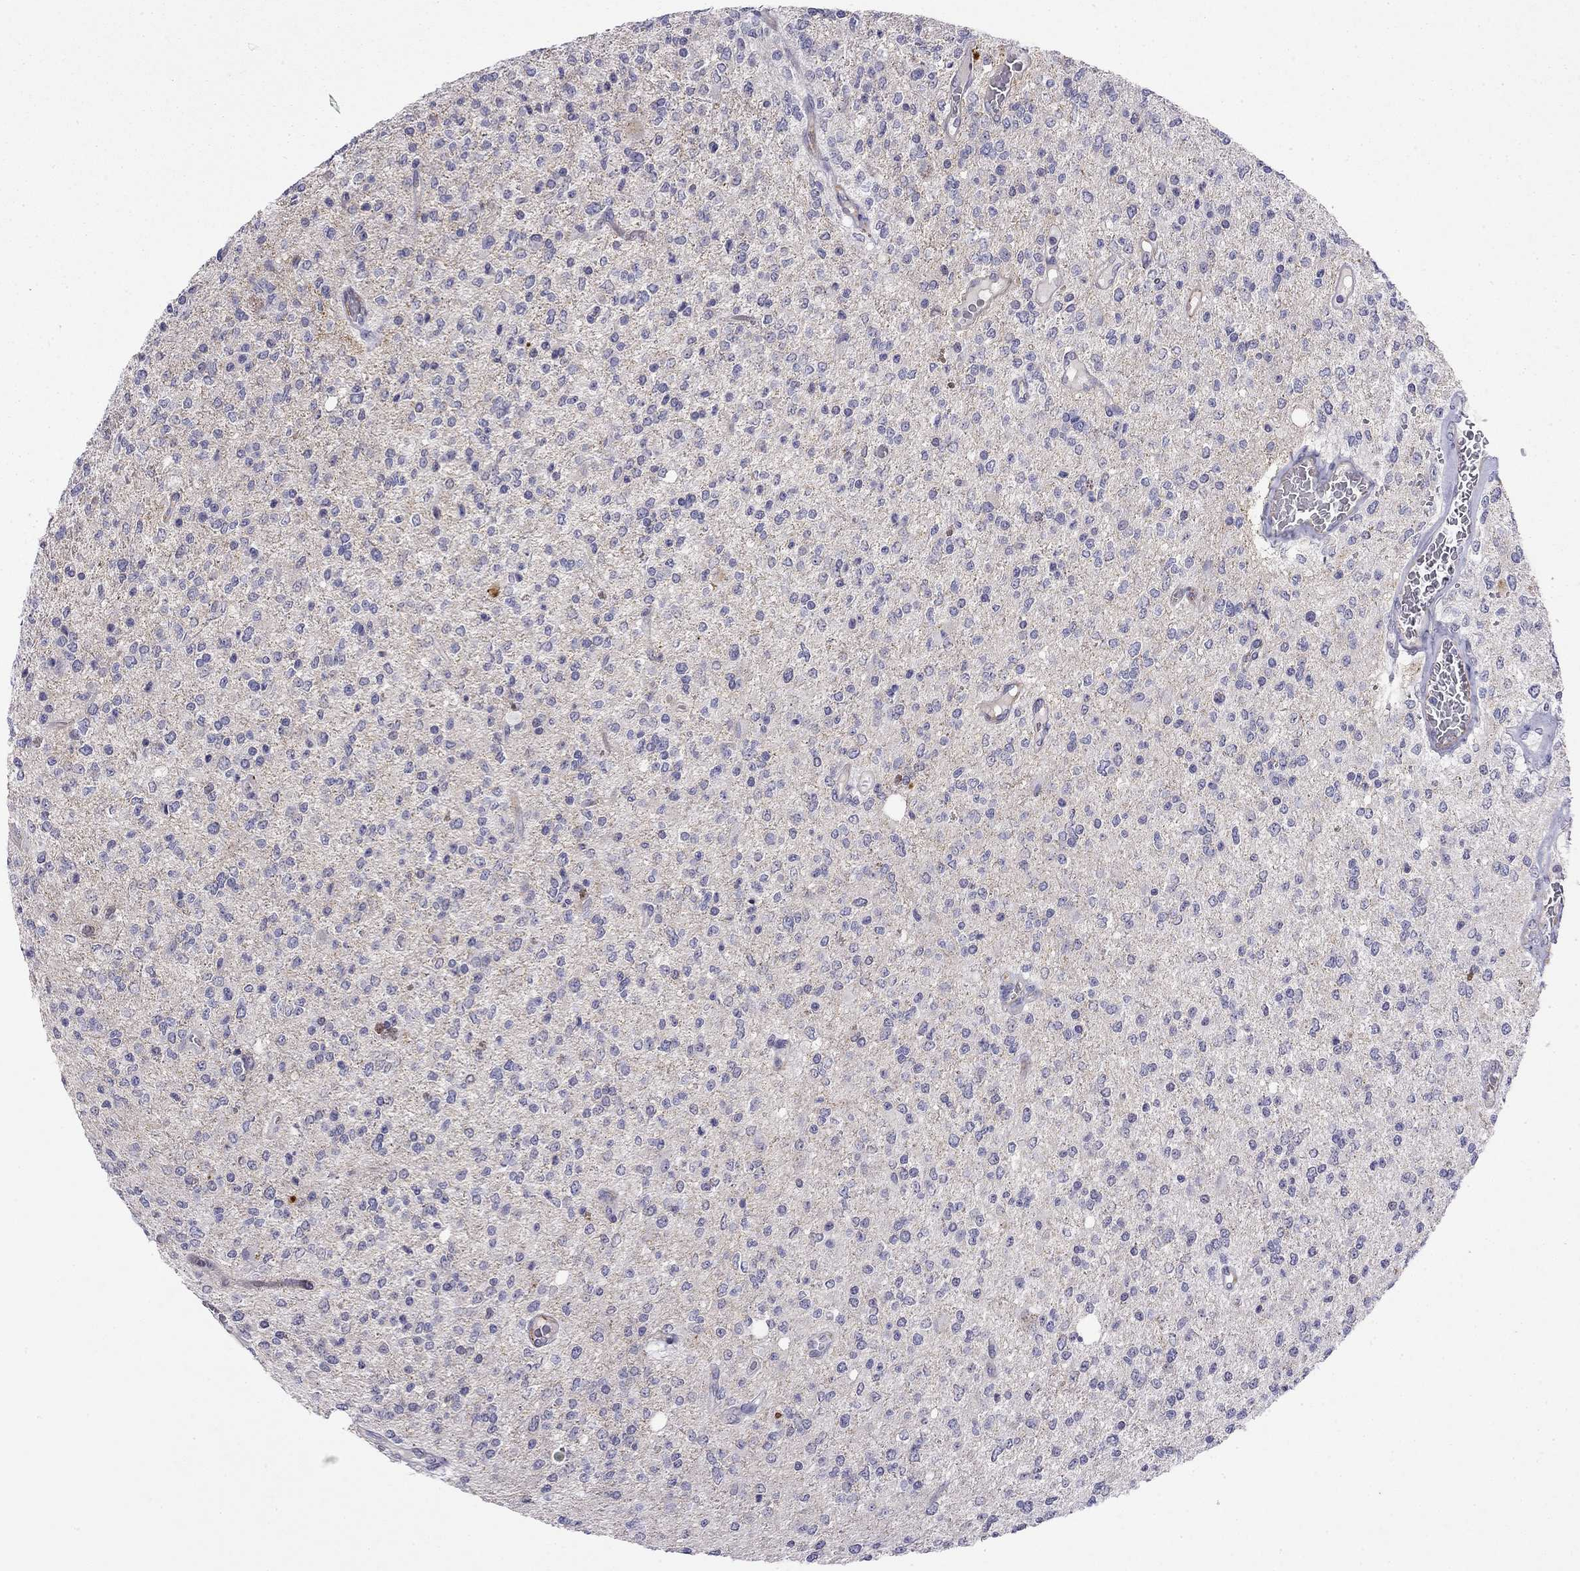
{"staining": {"intensity": "negative", "quantity": "none", "location": "none"}, "tissue": "glioma", "cell_type": "Tumor cells", "image_type": "cancer", "snomed": [{"axis": "morphology", "description": "Glioma, malignant, Low grade"}, {"axis": "topography", "description": "Brain"}], "caption": "Immunohistochemistry (IHC) image of neoplastic tissue: human glioma stained with DAB (3,3'-diaminobenzidine) exhibits no significant protein expression in tumor cells.", "gene": "RTL1", "patient": {"sex": "male", "age": 67}}